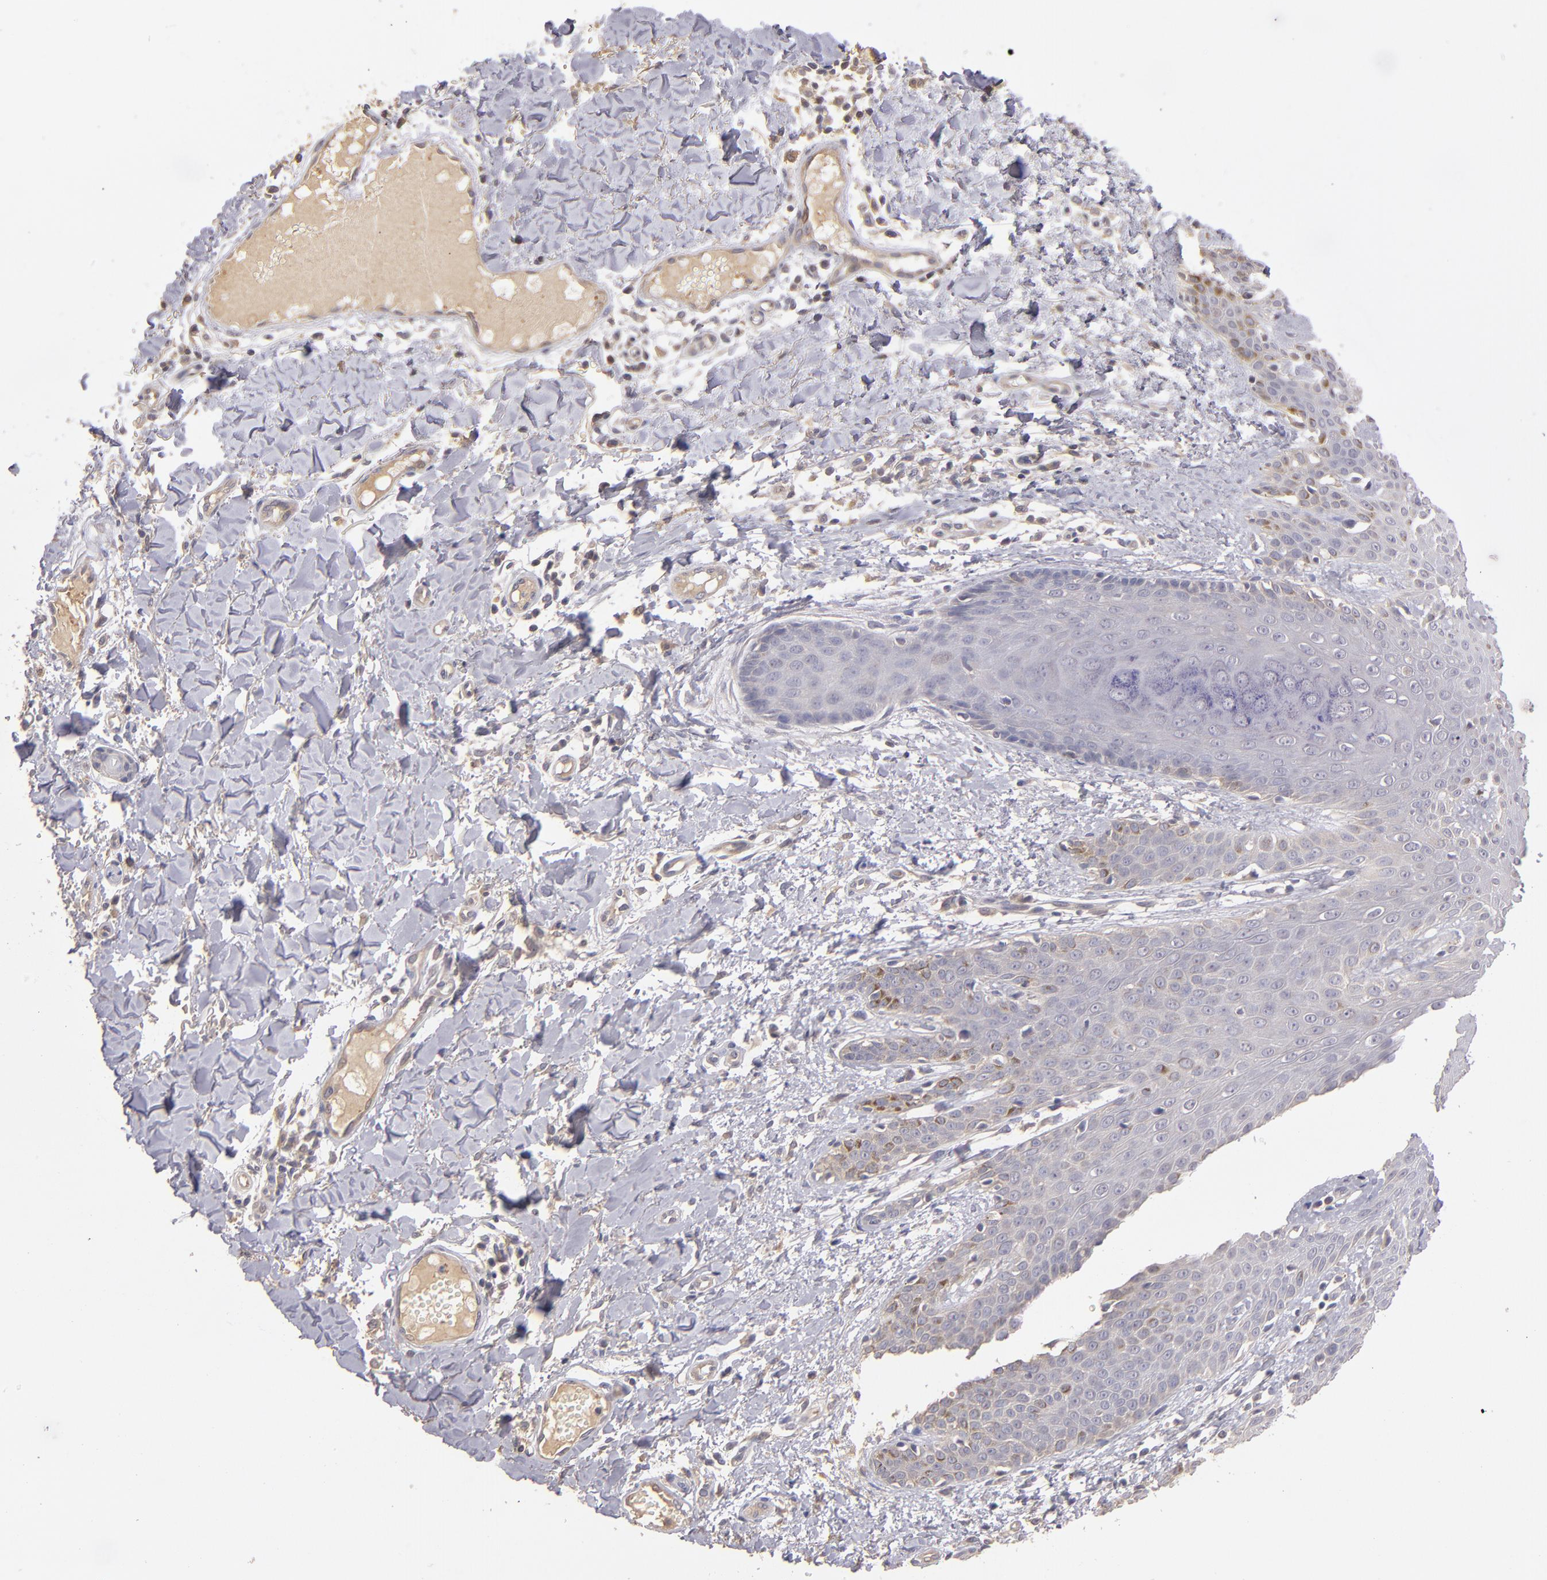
{"staining": {"intensity": "negative", "quantity": "none", "location": "none"}, "tissue": "skin cancer", "cell_type": "Tumor cells", "image_type": "cancer", "snomed": [{"axis": "morphology", "description": "Basal cell carcinoma"}, {"axis": "topography", "description": "Skin"}], "caption": "There is no significant staining in tumor cells of basal cell carcinoma (skin).", "gene": "GNAZ", "patient": {"sex": "male", "age": 67}}